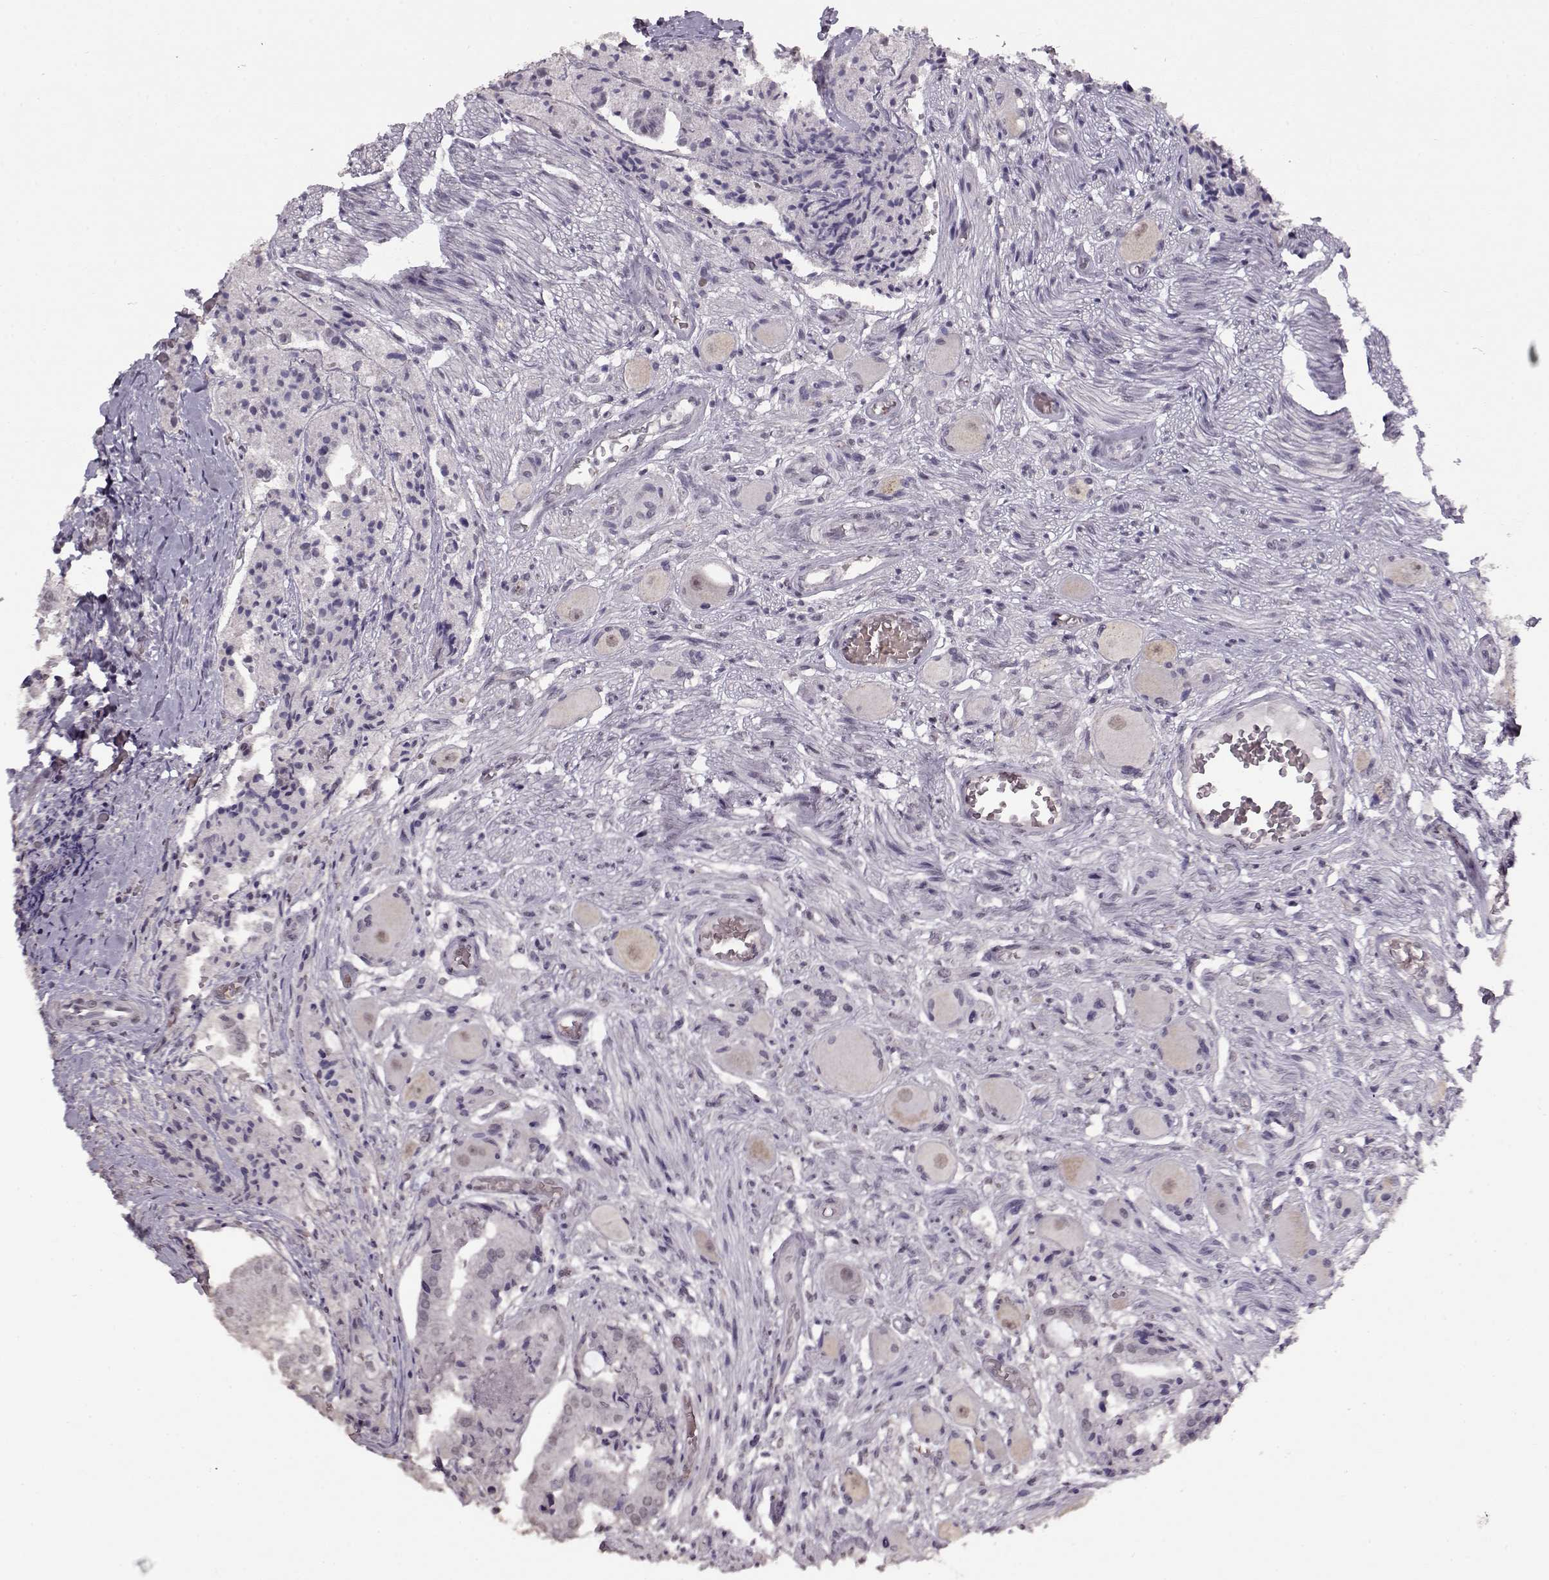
{"staining": {"intensity": "negative", "quantity": "none", "location": "none"}, "tissue": "prostate cancer", "cell_type": "Tumor cells", "image_type": "cancer", "snomed": [{"axis": "morphology", "description": "Adenocarcinoma, NOS"}, {"axis": "topography", "description": "Prostate and seminal vesicle, NOS"}, {"axis": "topography", "description": "Prostate"}], "caption": "An image of prostate cancer (adenocarcinoma) stained for a protein shows no brown staining in tumor cells. (DAB (3,3'-diaminobenzidine) immunohistochemistry (IHC) visualized using brightfield microscopy, high magnification).", "gene": "PCP4", "patient": {"sex": "male", "age": 44}}